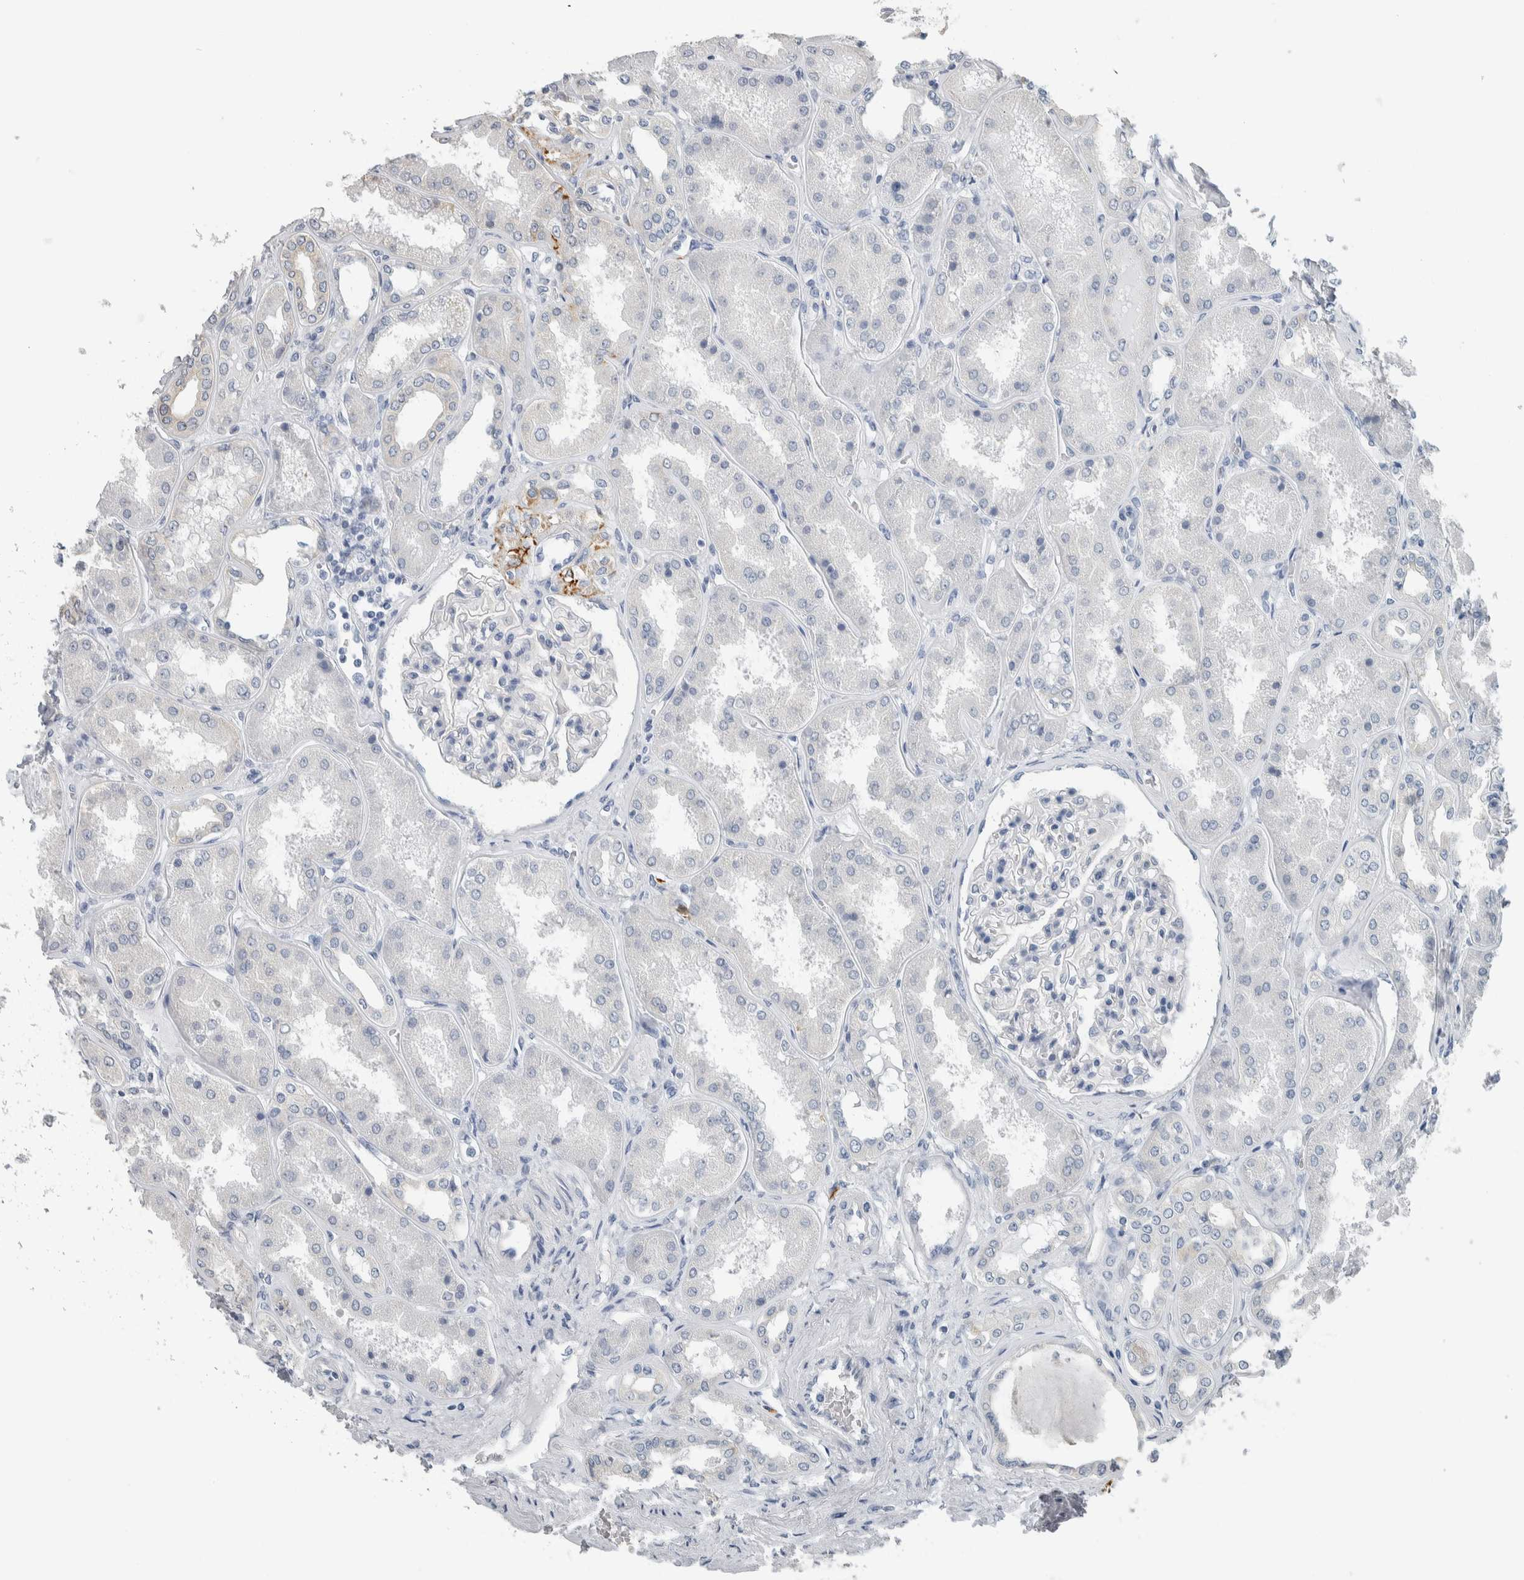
{"staining": {"intensity": "negative", "quantity": "none", "location": "none"}, "tissue": "kidney", "cell_type": "Cells in glomeruli", "image_type": "normal", "snomed": [{"axis": "morphology", "description": "Normal tissue, NOS"}, {"axis": "topography", "description": "Kidney"}], "caption": "This is an immunohistochemistry (IHC) micrograph of normal human kidney. There is no expression in cells in glomeruli.", "gene": "NEFM", "patient": {"sex": "female", "age": 56}}